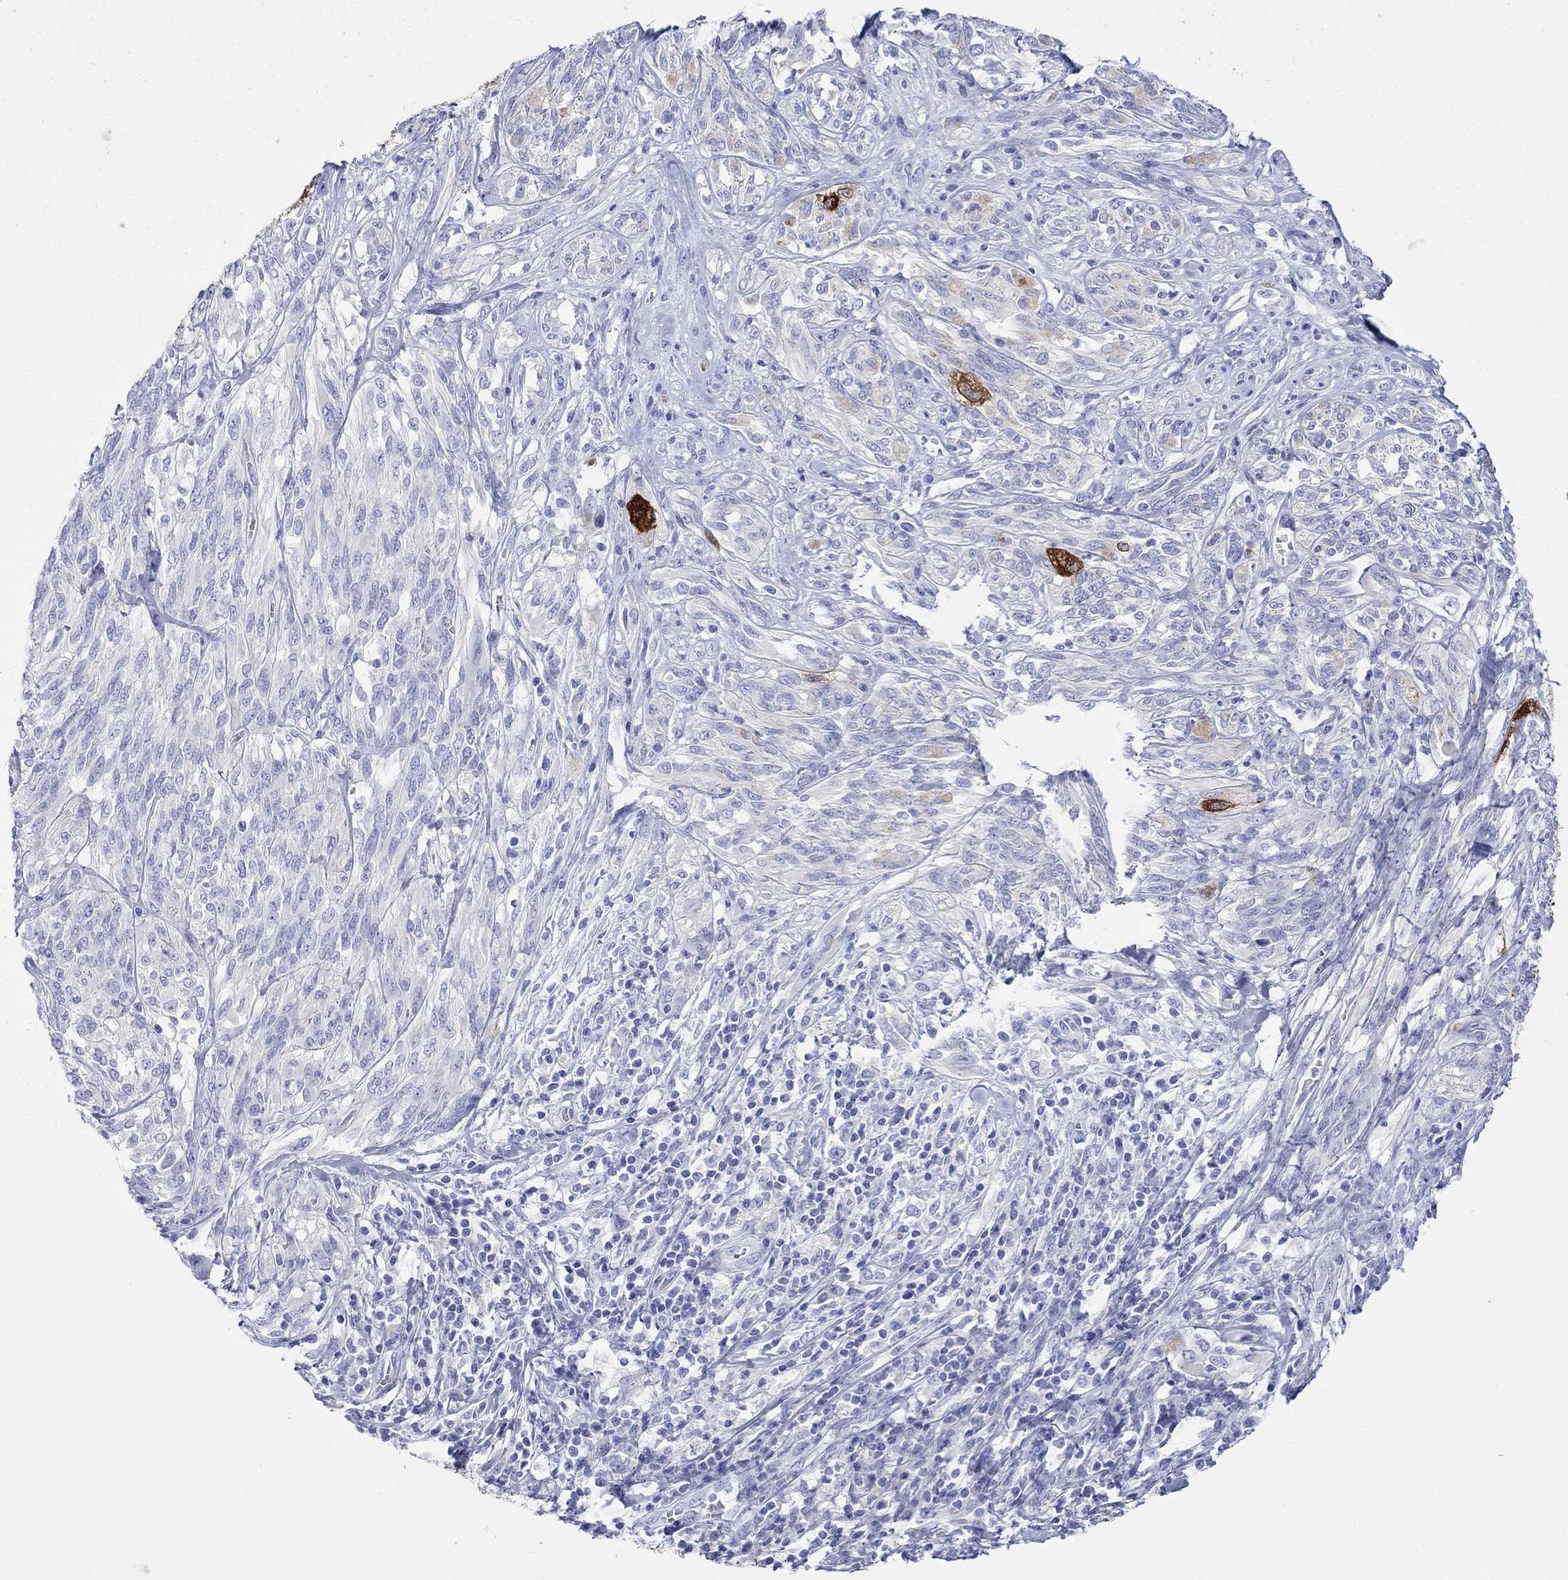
{"staining": {"intensity": "strong", "quantity": "<25%", "location": "cytoplasmic/membranous"}, "tissue": "melanoma", "cell_type": "Tumor cells", "image_type": "cancer", "snomed": [{"axis": "morphology", "description": "Malignant melanoma, NOS"}, {"axis": "topography", "description": "Skin"}], "caption": "Human melanoma stained with a protein marker demonstrates strong staining in tumor cells.", "gene": "MLANA", "patient": {"sex": "female", "age": 91}}